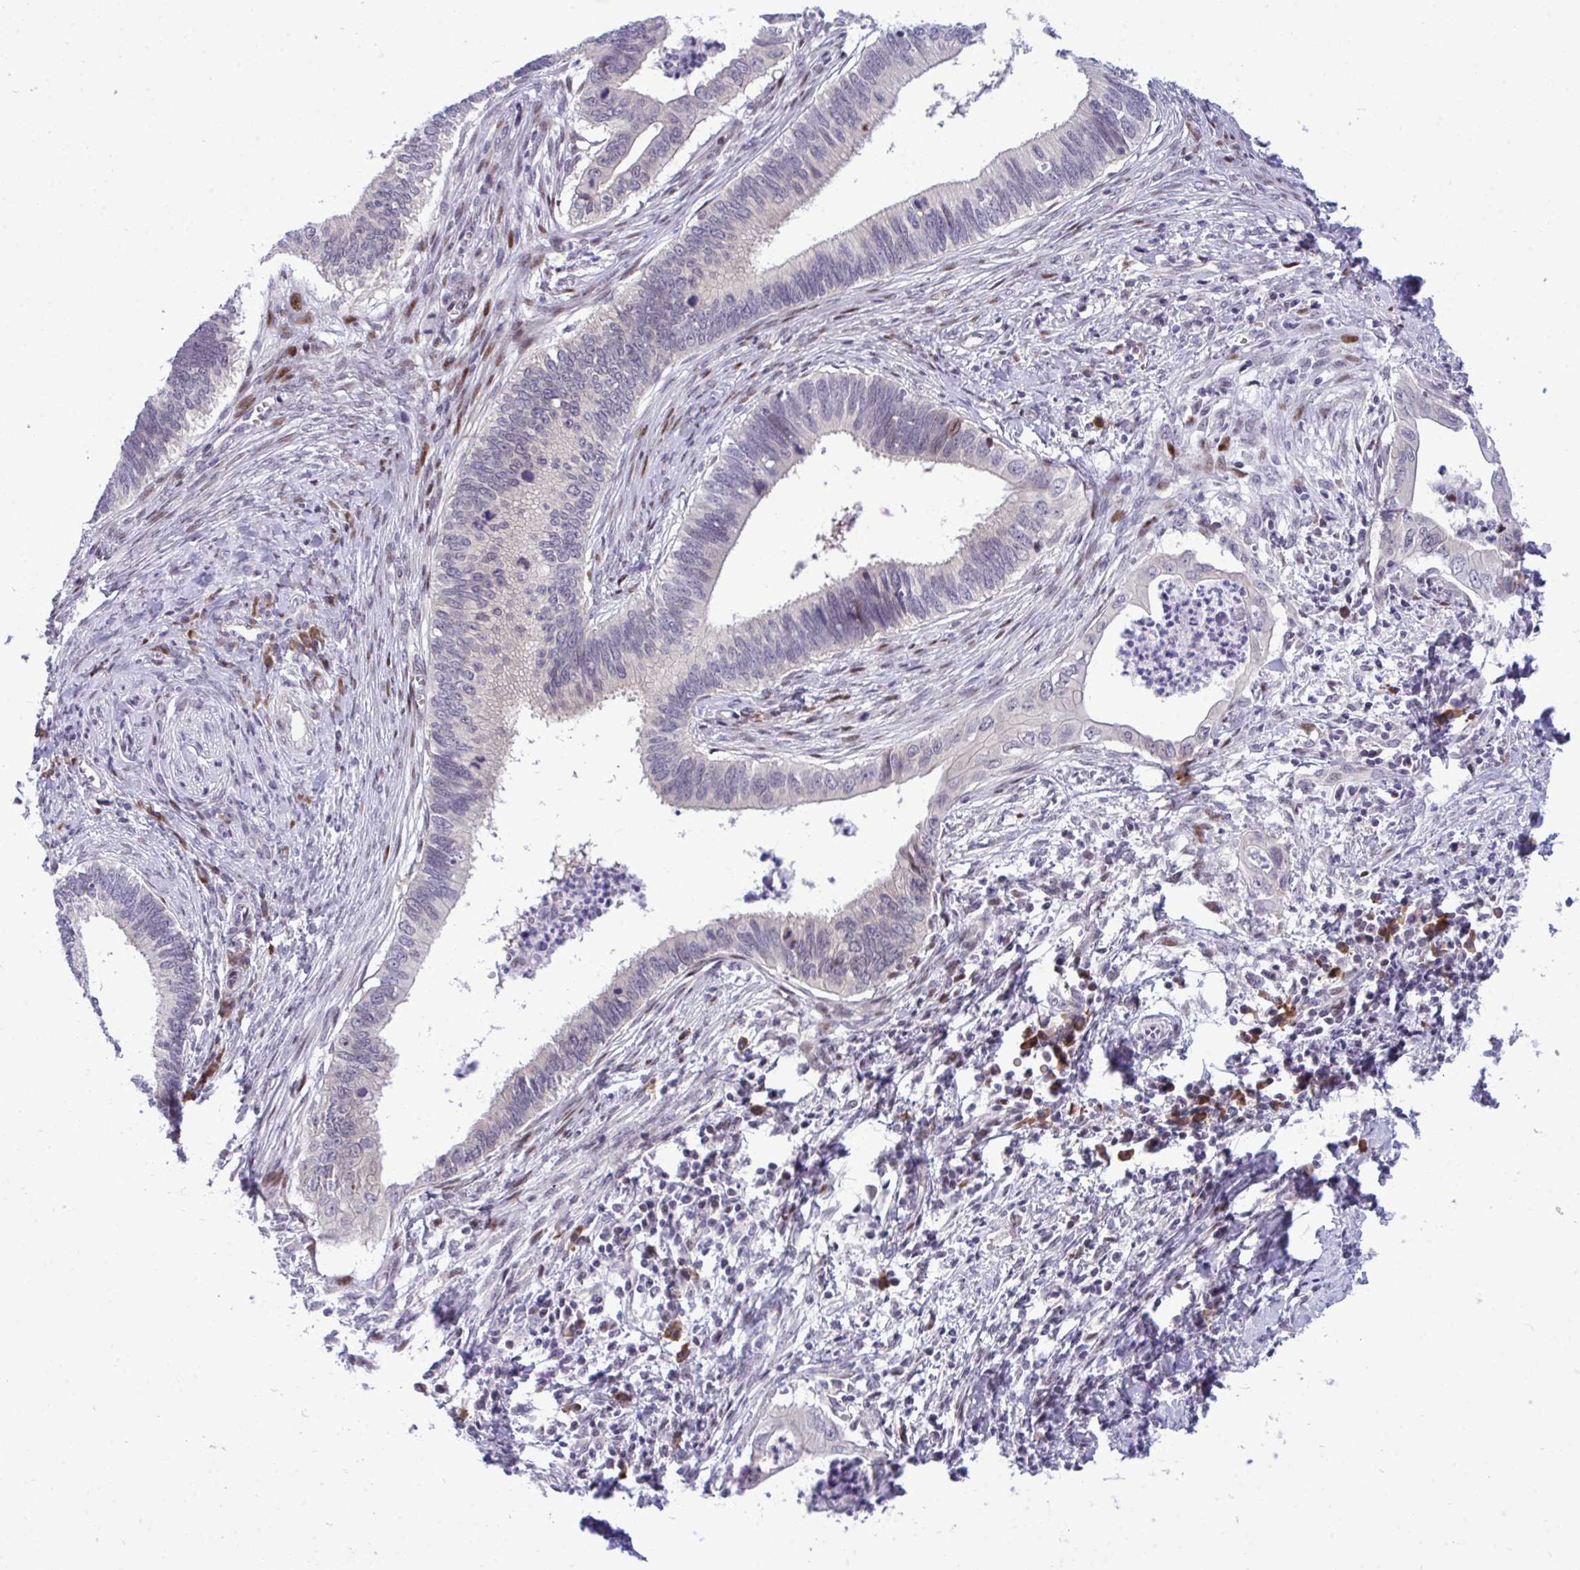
{"staining": {"intensity": "weak", "quantity": "<25%", "location": "nuclear"}, "tissue": "cervical cancer", "cell_type": "Tumor cells", "image_type": "cancer", "snomed": [{"axis": "morphology", "description": "Adenocarcinoma, NOS"}, {"axis": "topography", "description": "Cervix"}], "caption": "An image of cervical cancer stained for a protein displays no brown staining in tumor cells.", "gene": "TAB1", "patient": {"sex": "female", "age": 42}}